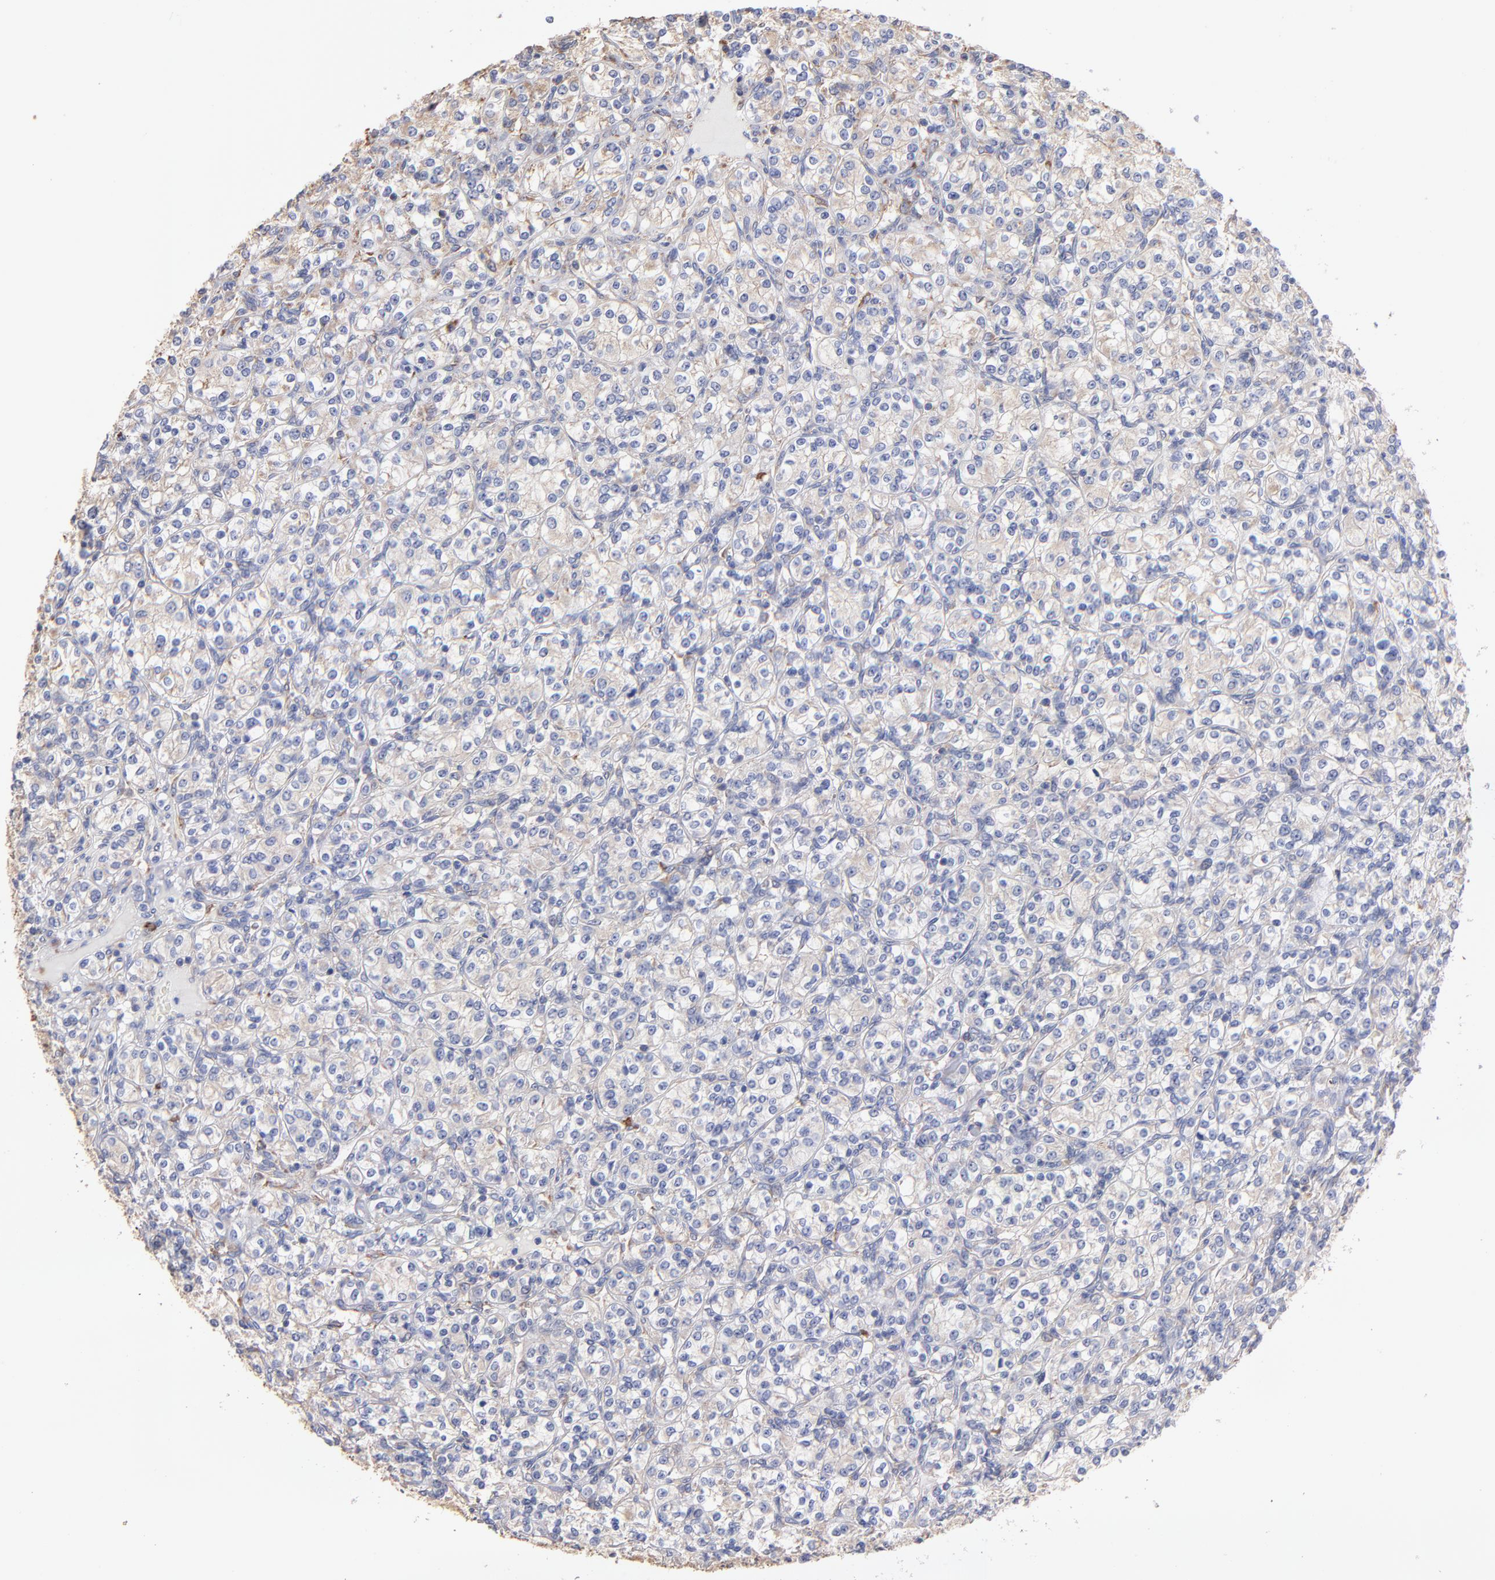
{"staining": {"intensity": "negative", "quantity": "none", "location": "none"}, "tissue": "renal cancer", "cell_type": "Tumor cells", "image_type": "cancer", "snomed": [{"axis": "morphology", "description": "Adenocarcinoma, NOS"}, {"axis": "topography", "description": "Kidney"}], "caption": "Renal cancer (adenocarcinoma) was stained to show a protein in brown. There is no significant staining in tumor cells. Nuclei are stained in blue.", "gene": "RPL9", "patient": {"sex": "male", "age": 77}}